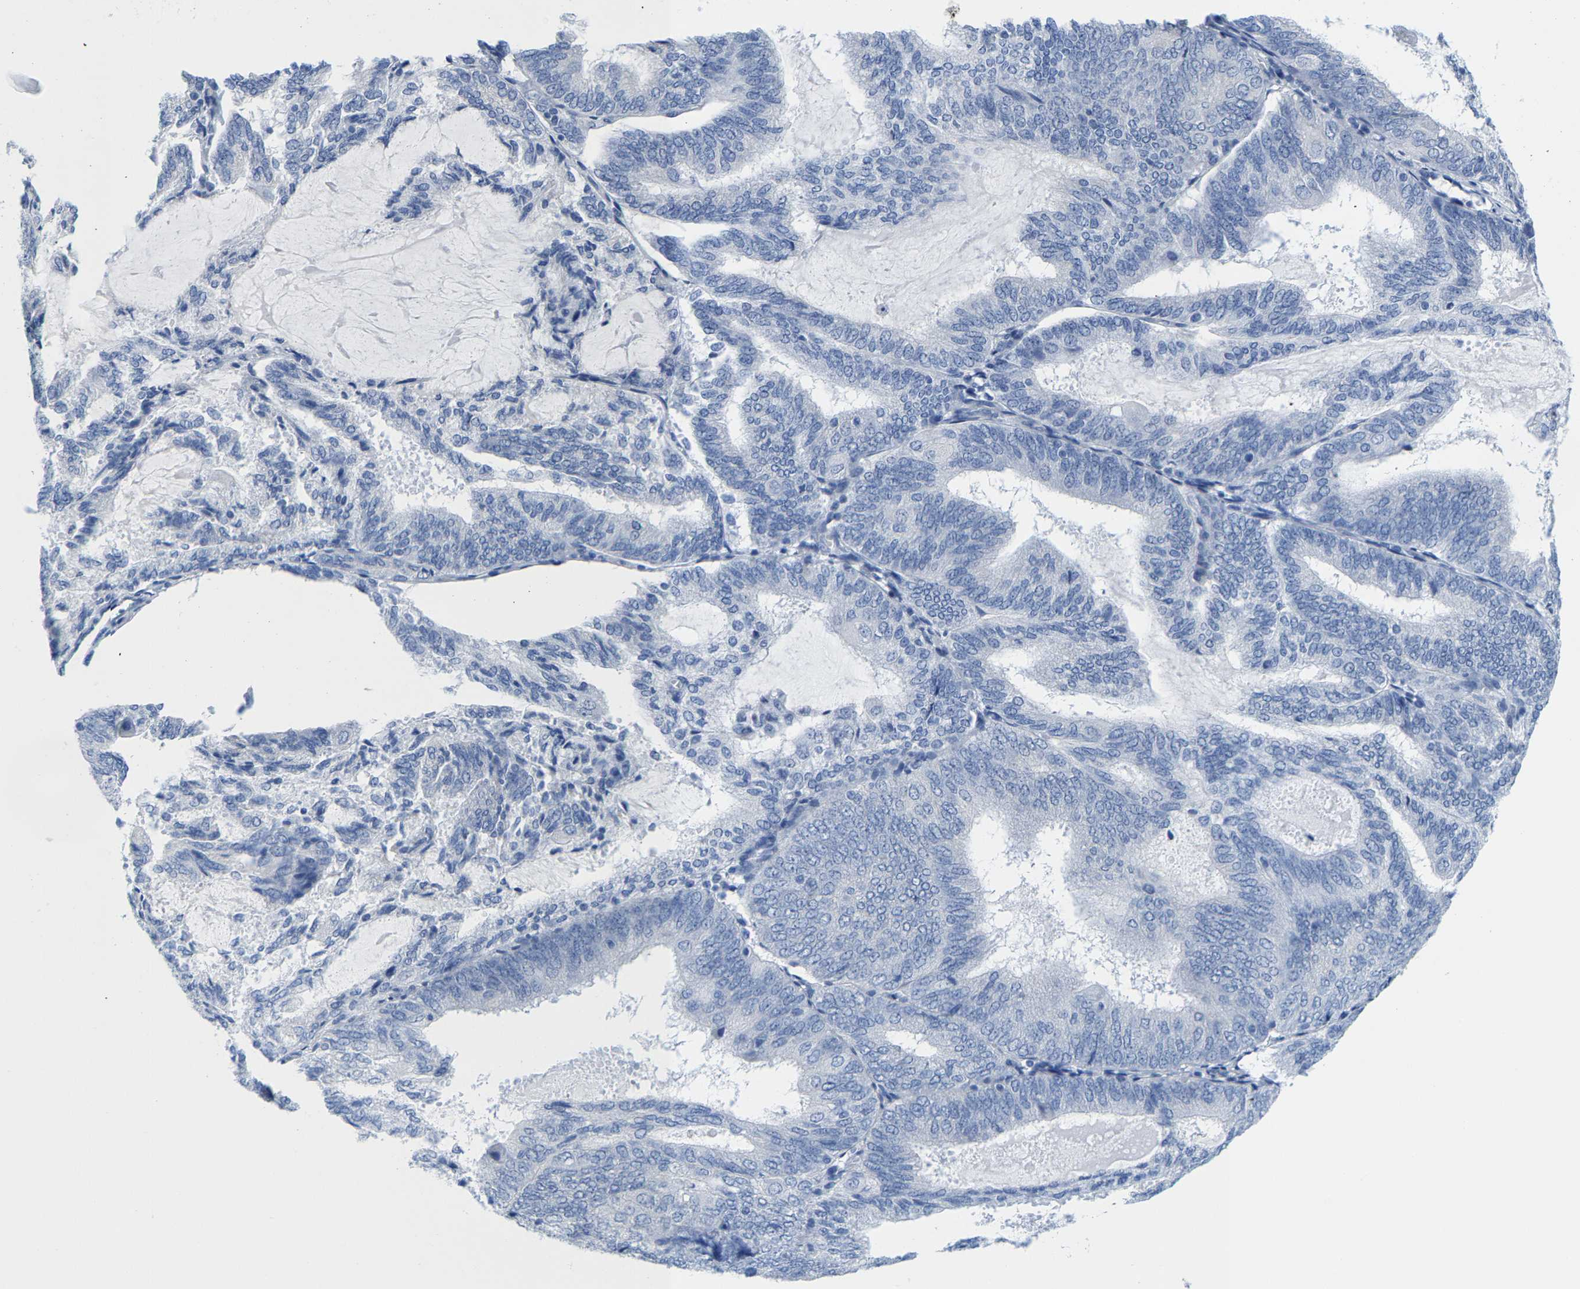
{"staining": {"intensity": "negative", "quantity": "none", "location": "none"}, "tissue": "endometrial cancer", "cell_type": "Tumor cells", "image_type": "cancer", "snomed": [{"axis": "morphology", "description": "Adenocarcinoma, NOS"}, {"axis": "topography", "description": "Endometrium"}], "caption": "A histopathology image of endometrial adenocarcinoma stained for a protein demonstrates no brown staining in tumor cells.", "gene": "KLHL1", "patient": {"sex": "female", "age": 81}}